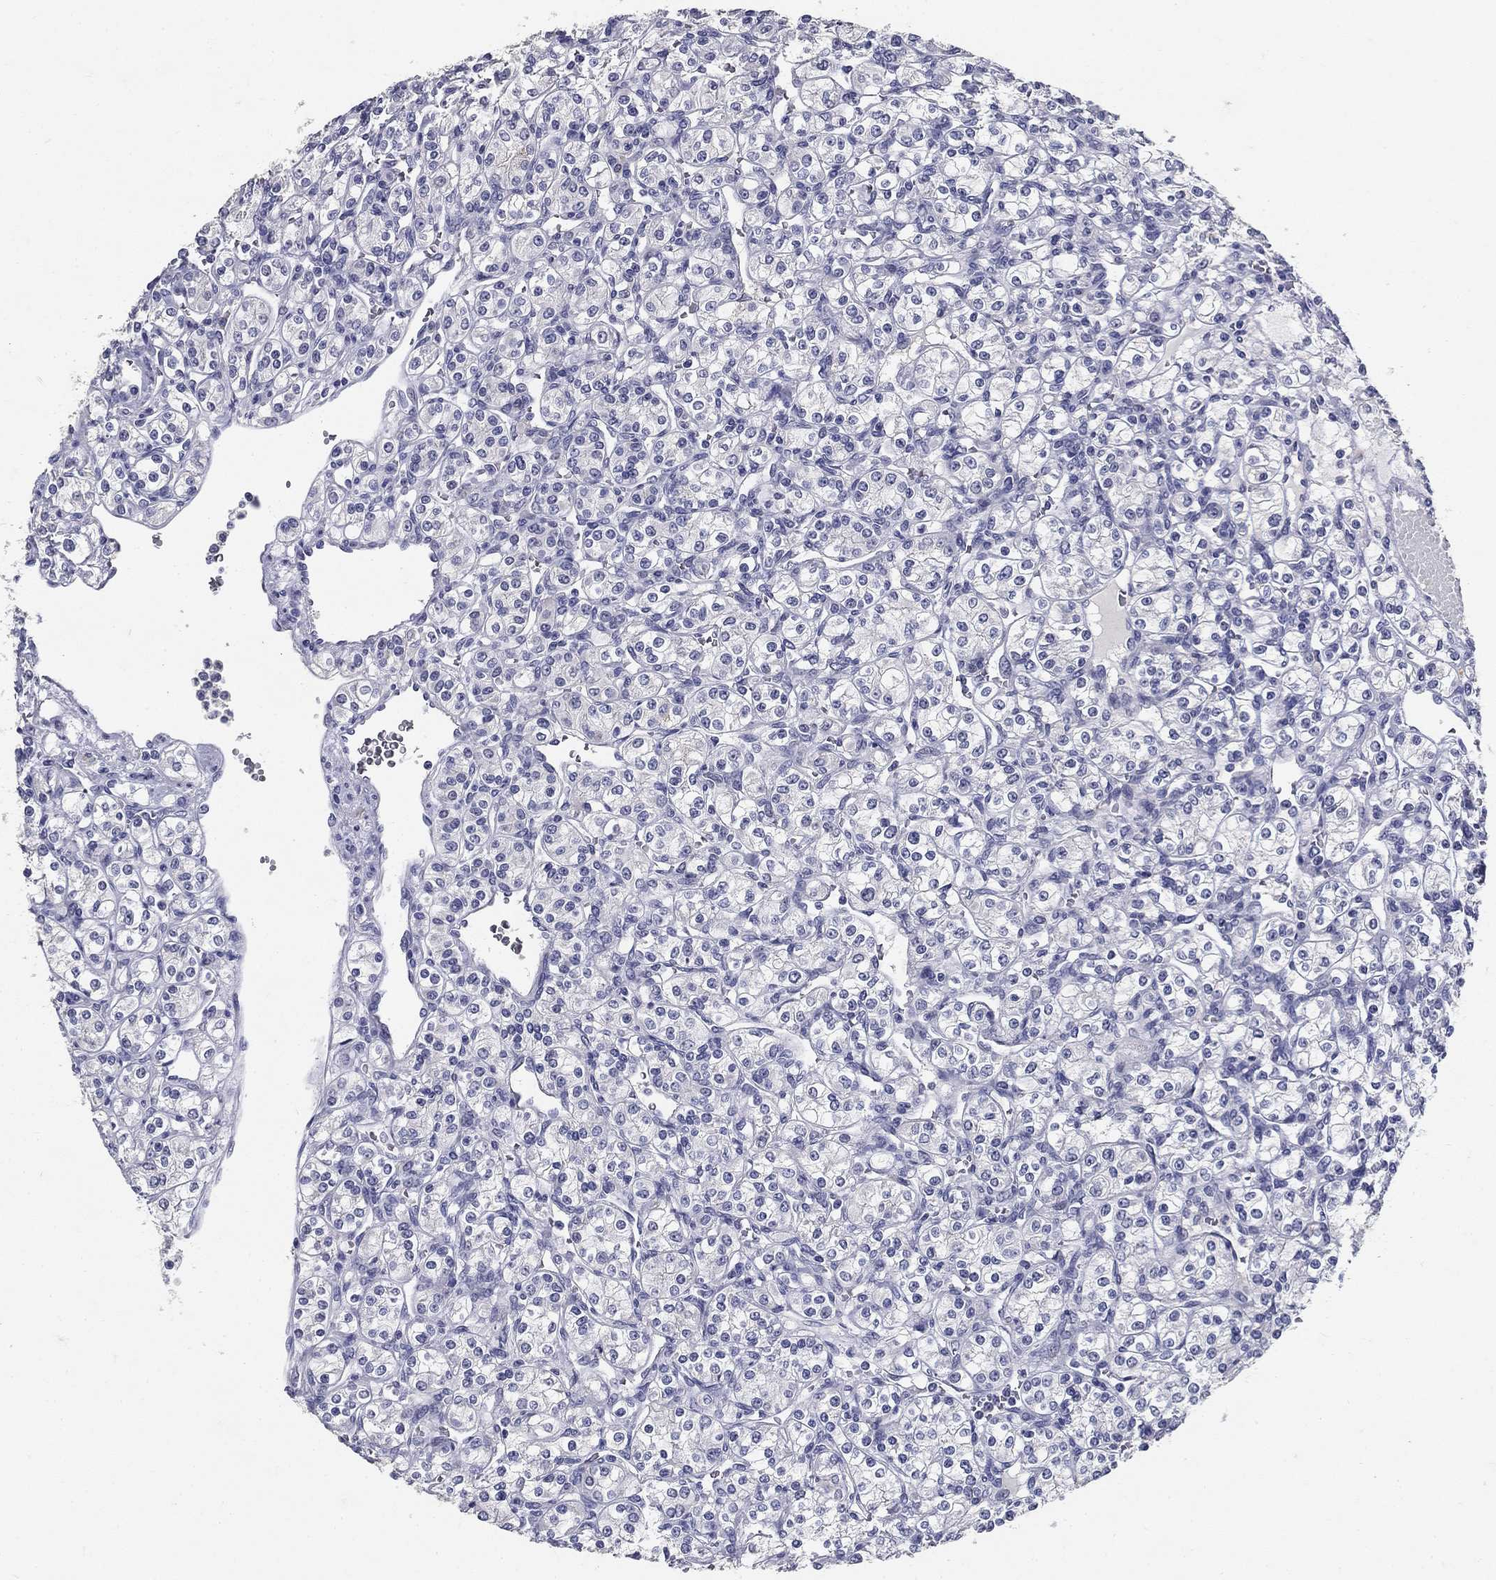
{"staining": {"intensity": "negative", "quantity": "none", "location": "none"}, "tissue": "renal cancer", "cell_type": "Tumor cells", "image_type": "cancer", "snomed": [{"axis": "morphology", "description": "Adenocarcinoma, NOS"}, {"axis": "topography", "description": "Kidney"}], "caption": "The immunohistochemistry micrograph has no significant positivity in tumor cells of adenocarcinoma (renal) tissue.", "gene": "POMC", "patient": {"sex": "male", "age": 77}}